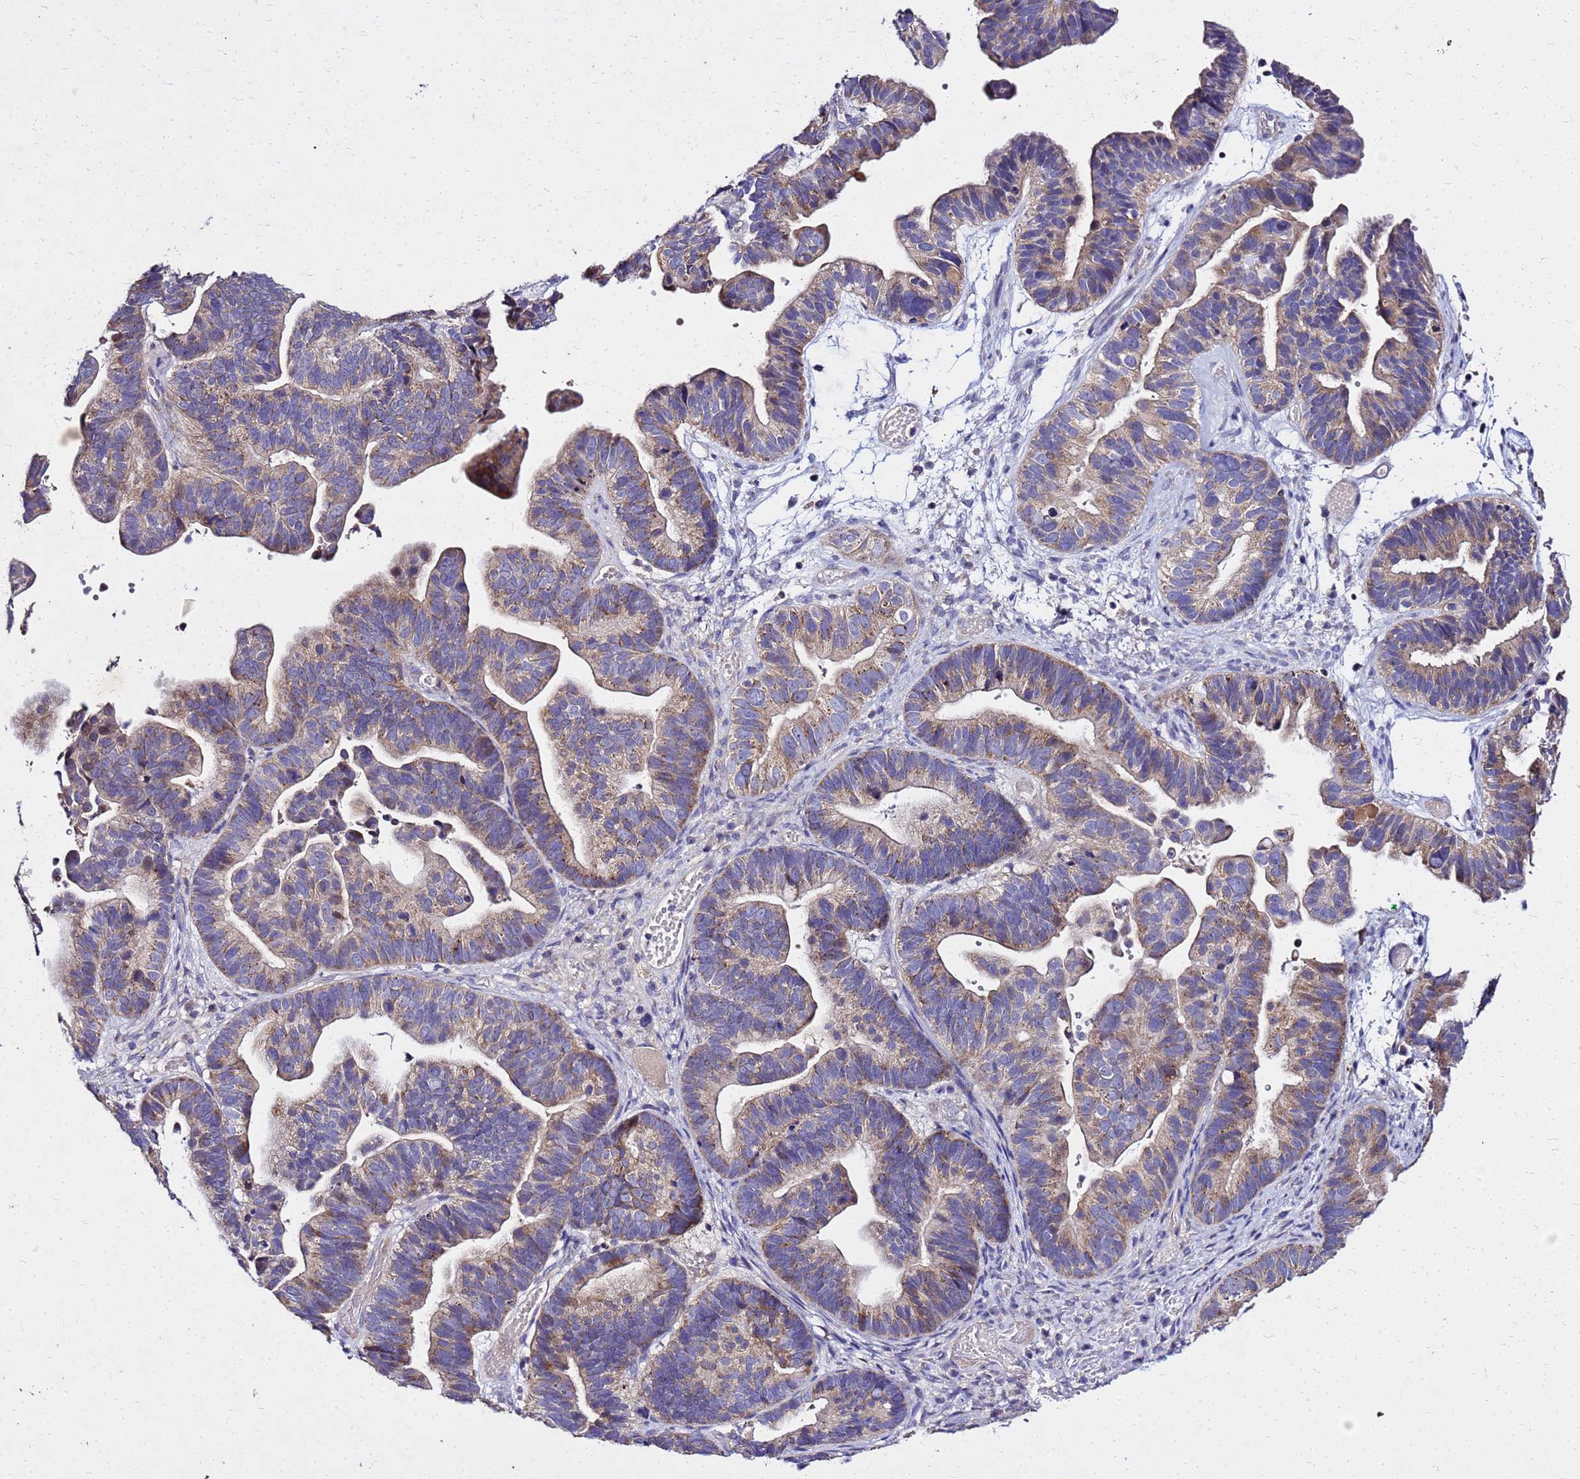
{"staining": {"intensity": "moderate", "quantity": "25%-75%", "location": "cytoplasmic/membranous"}, "tissue": "ovarian cancer", "cell_type": "Tumor cells", "image_type": "cancer", "snomed": [{"axis": "morphology", "description": "Cystadenocarcinoma, serous, NOS"}, {"axis": "topography", "description": "Ovary"}], "caption": "IHC of serous cystadenocarcinoma (ovarian) exhibits medium levels of moderate cytoplasmic/membranous positivity in about 25%-75% of tumor cells.", "gene": "COX14", "patient": {"sex": "female", "age": 56}}